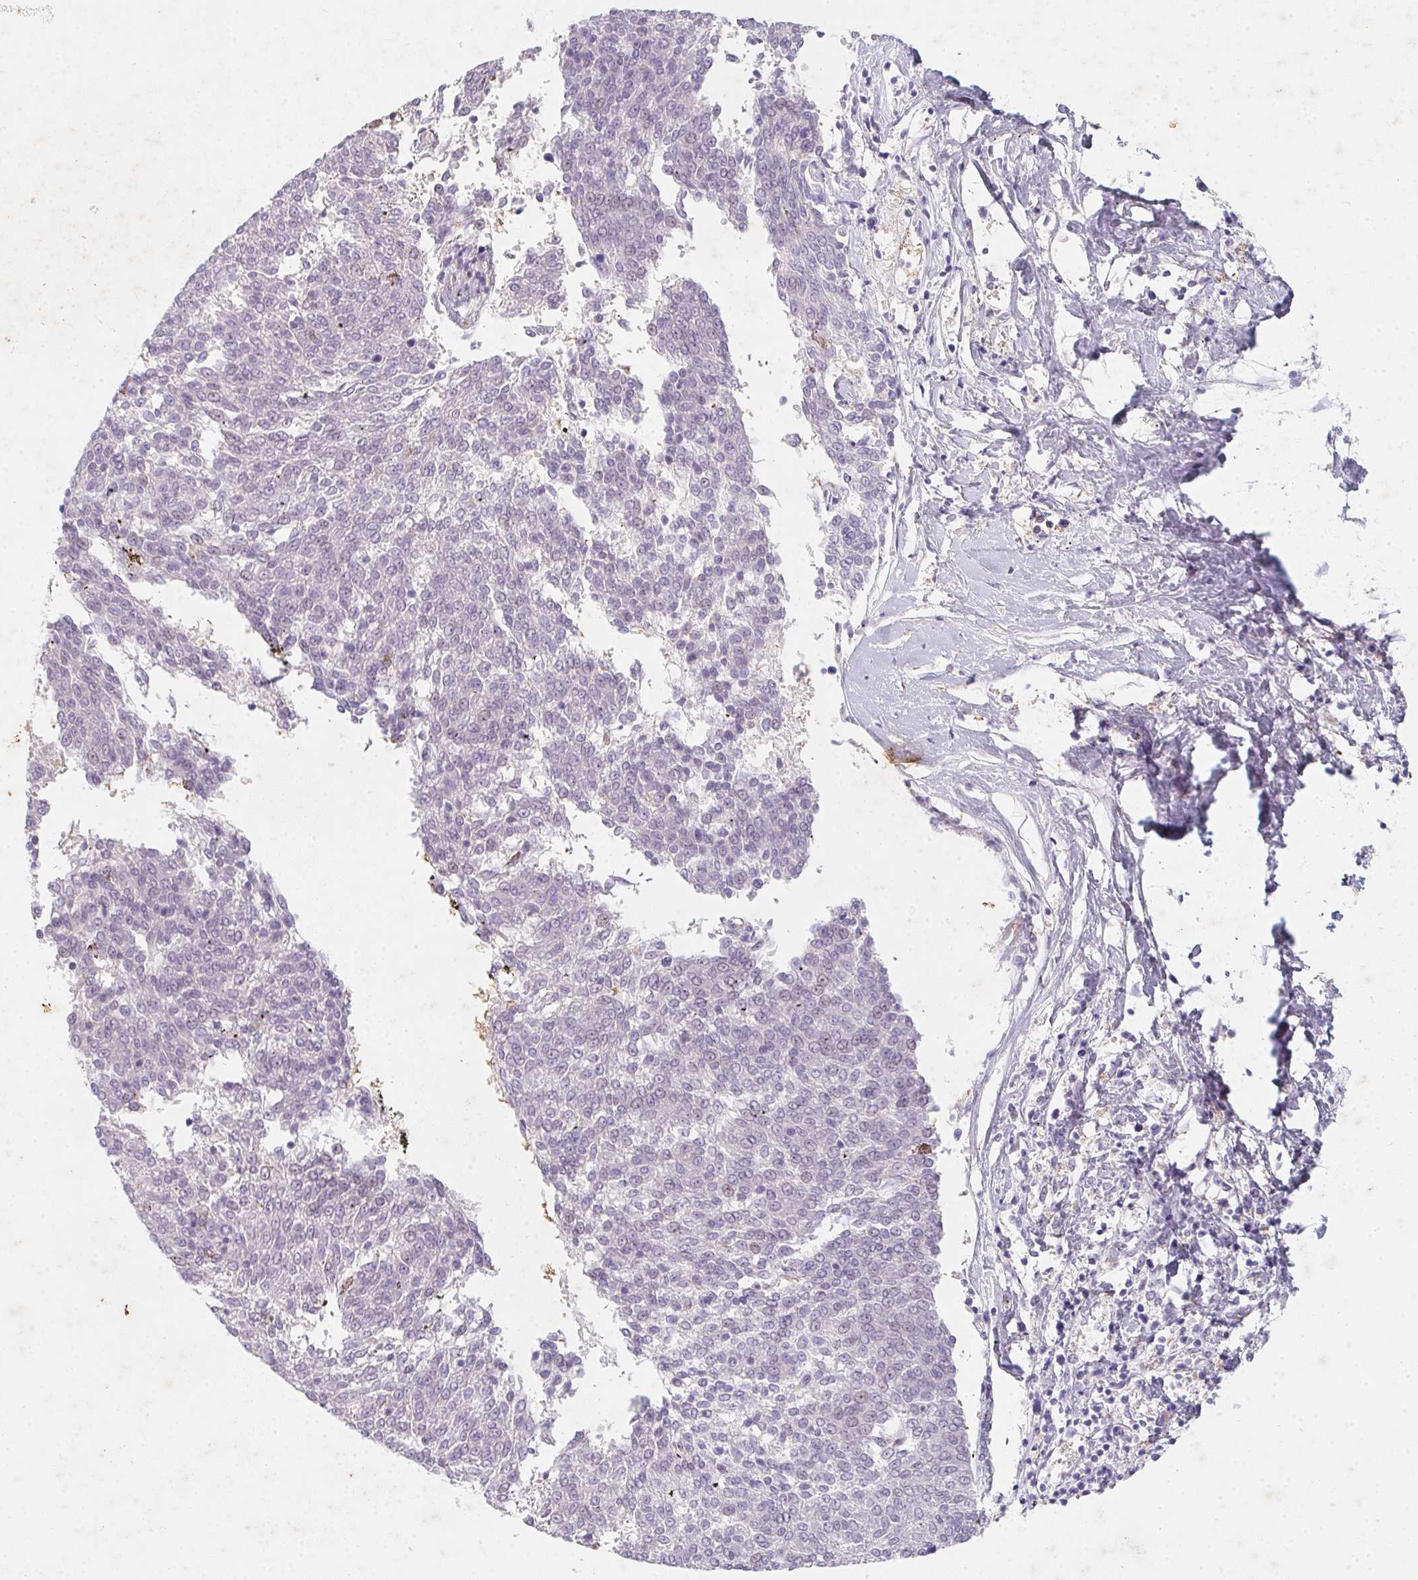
{"staining": {"intensity": "negative", "quantity": "none", "location": "none"}, "tissue": "melanoma", "cell_type": "Tumor cells", "image_type": "cancer", "snomed": [{"axis": "morphology", "description": "Malignant melanoma, NOS"}, {"axis": "topography", "description": "Skin"}], "caption": "The IHC image has no significant expression in tumor cells of malignant melanoma tissue.", "gene": "DCD", "patient": {"sex": "female", "age": 72}}